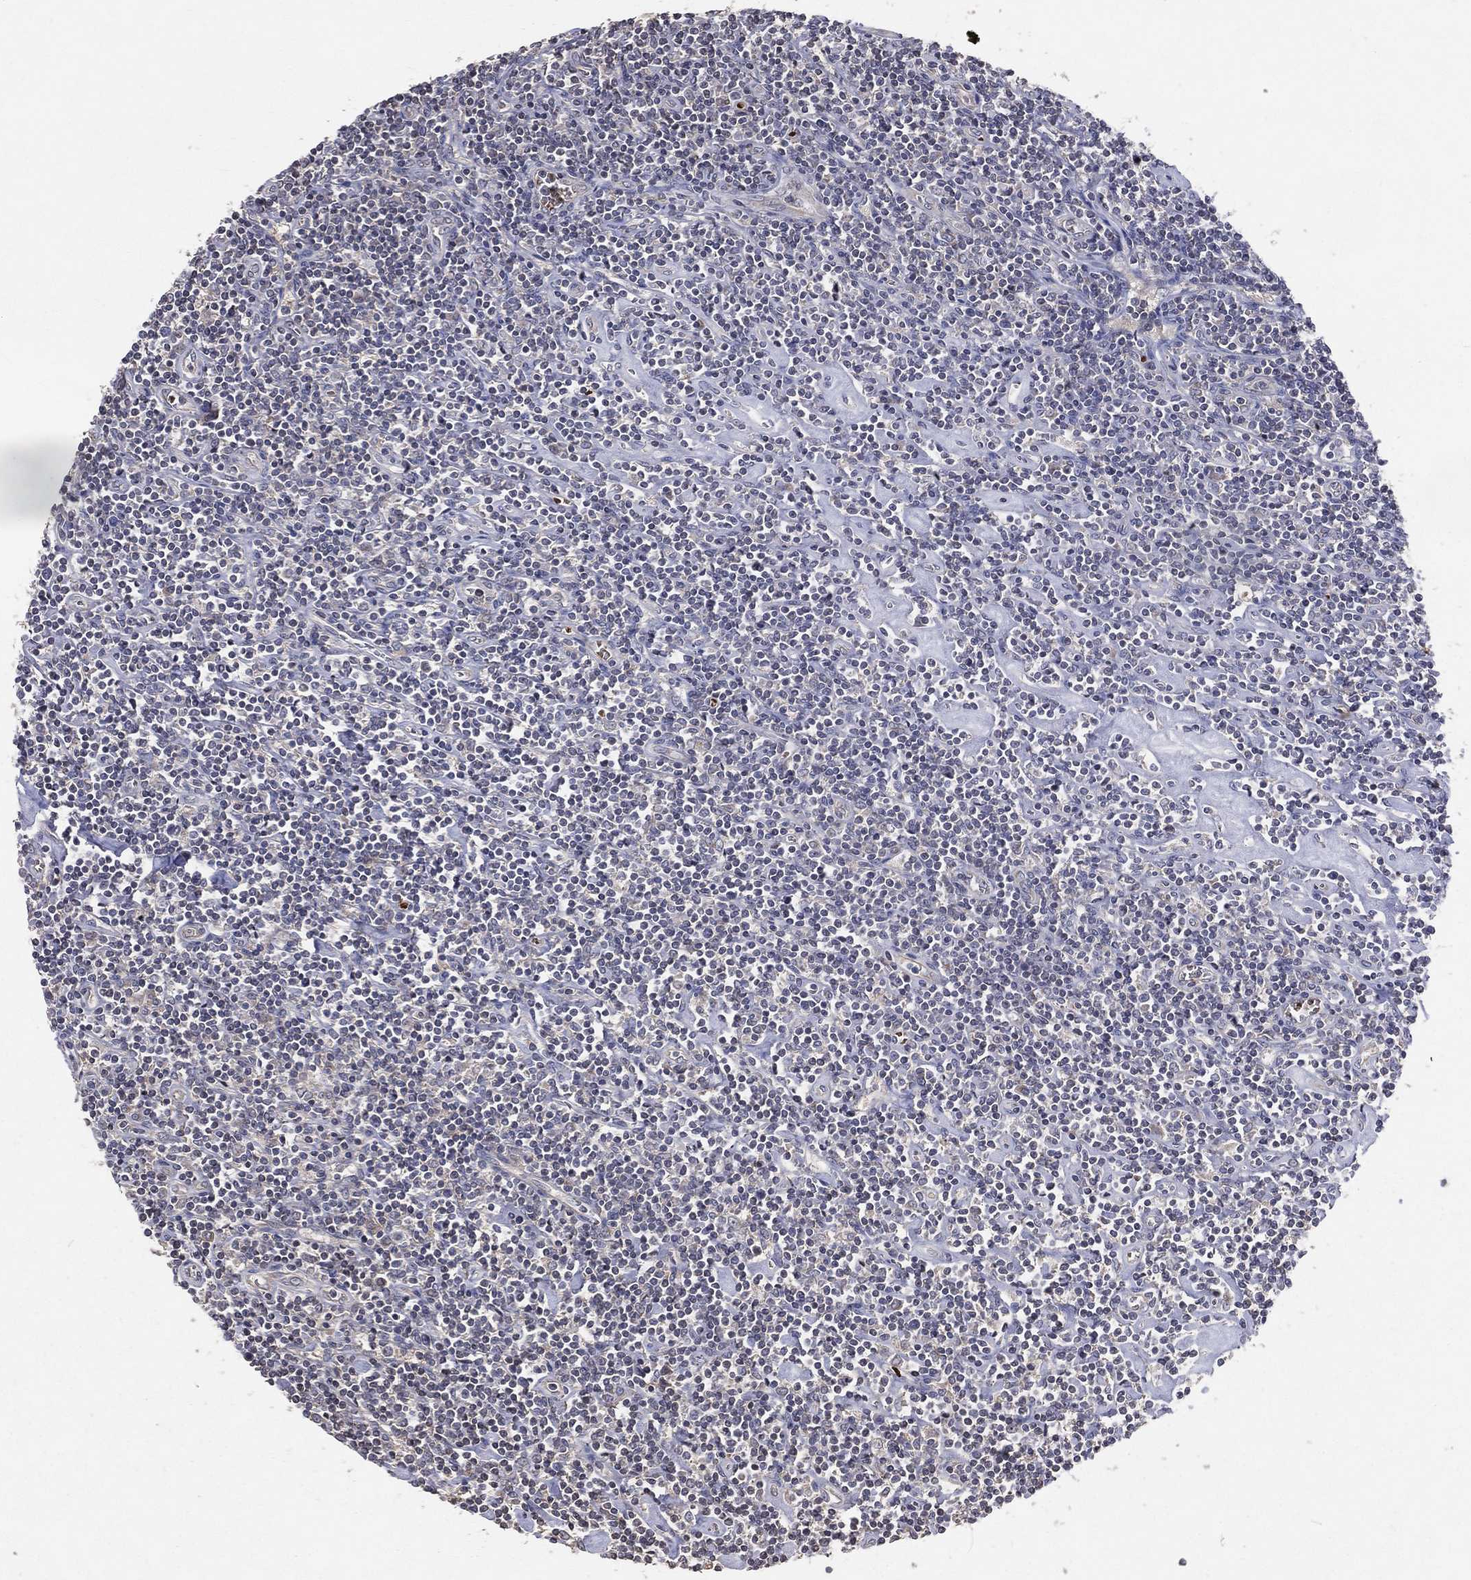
{"staining": {"intensity": "negative", "quantity": "none", "location": "none"}, "tissue": "lymphoma", "cell_type": "Tumor cells", "image_type": "cancer", "snomed": [{"axis": "morphology", "description": "Hodgkin's disease, NOS"}, {"axis": "topography", "description": "Lymph node"}], "caption": "Micrograph shows no significant protein positivity in tumor cells of lymphoma. (DAB IHC visualized using brightfield microscopy, high magnification).", "gene": "DNAH7", "patient": {"sex": "male", "age": 40}}